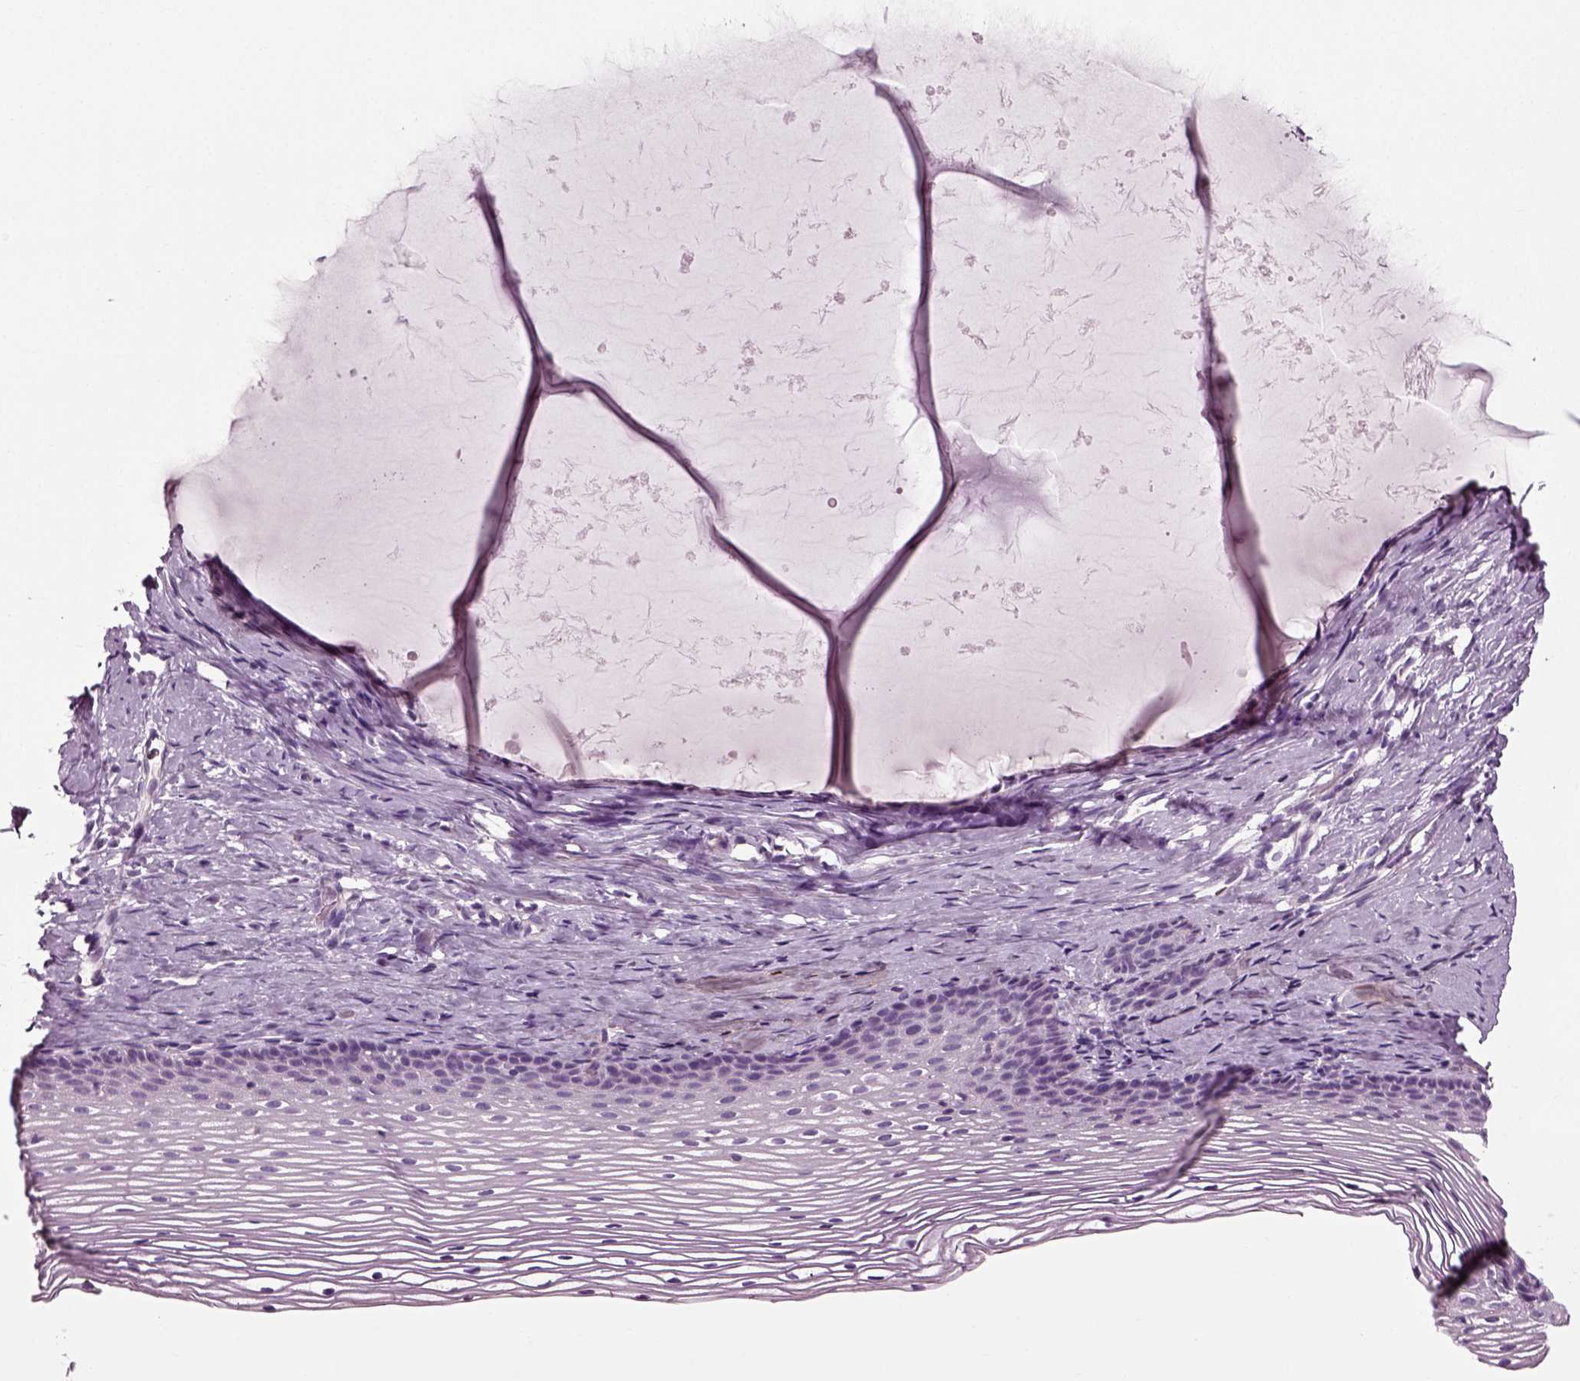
{"staining": {"intensity": "negative", "quantity": "none", "location": "none"}, "tissue": "cervix", "cell_type": "Glandular cells", "image_type": "normal", "snomed": [{"axis": "morphology", "description": "Normal tissue, NOS"}, {"axis": "topography", "description": "Cervix"}], "caption": "Immunohistochemical staining of unremarkable cervix reveals no significant staining in glandular cells.", "gene": "DEFB118", "patient": {"sex": "female", "age": 39}}